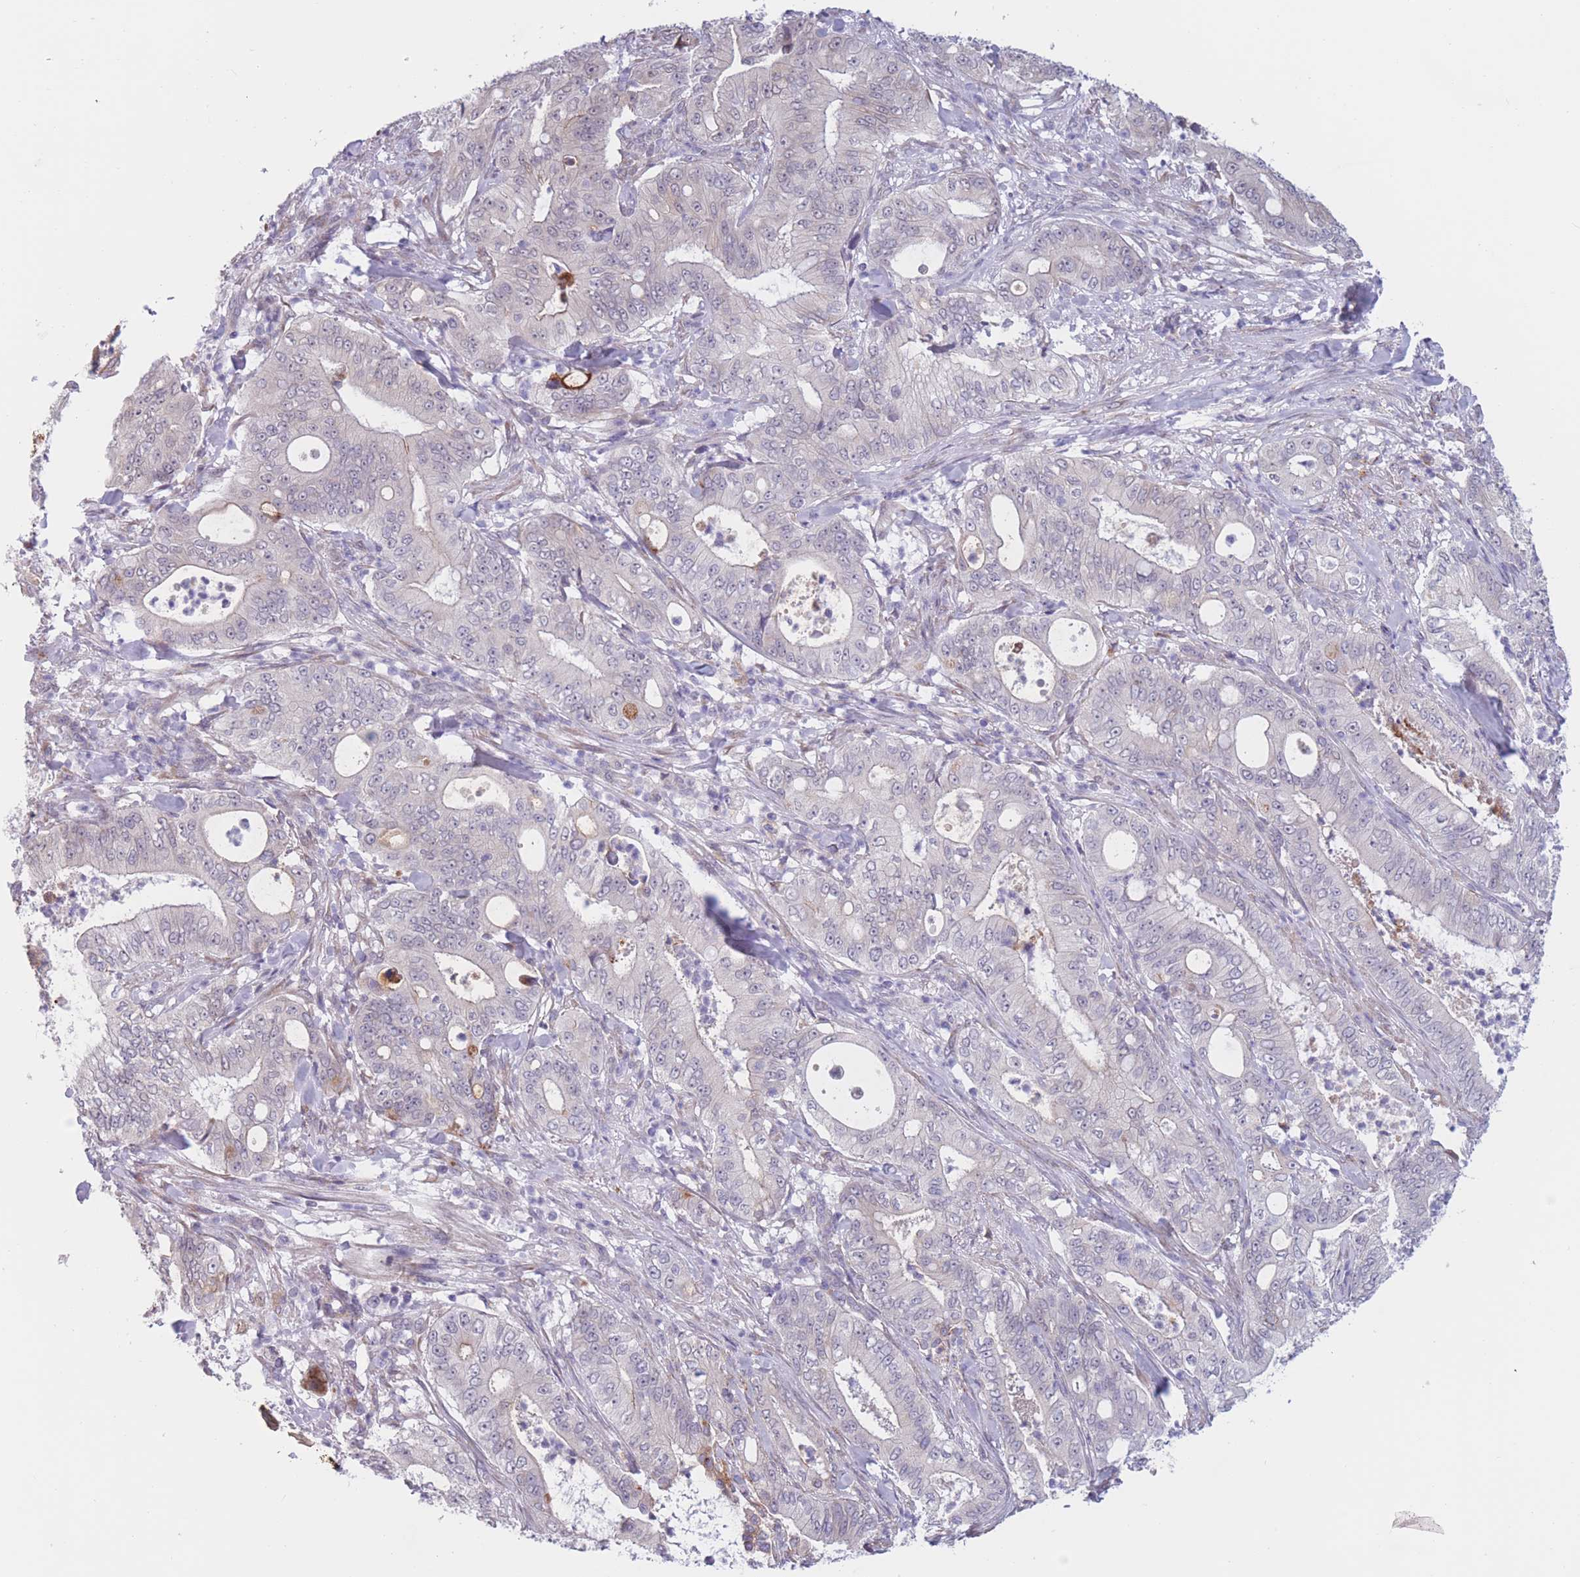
{"staining": {"intensity": "negative", "quantity": "none", "location": "none"}, "tissue": "pancreatic cancer", "cell_type": "Tumor cells", "image_type": "cancer", "snomed": [{"axis": "morphology", "description": "Adenocarcinoma, NOS"}, {"axis": "topography", "description": "Pancreas"}], "caption": "Immunohistochemical staining of pancreatic adenocarcinoma displays no significant staining in tumor cells. The staining was performed using DAB to visualize the protein expression in brown, while the nuclei were stained in blue with hematoxylin (Magnification: 20x).", "gene": "COL27A1", "patient": {"sex": "male", "age": 71}}